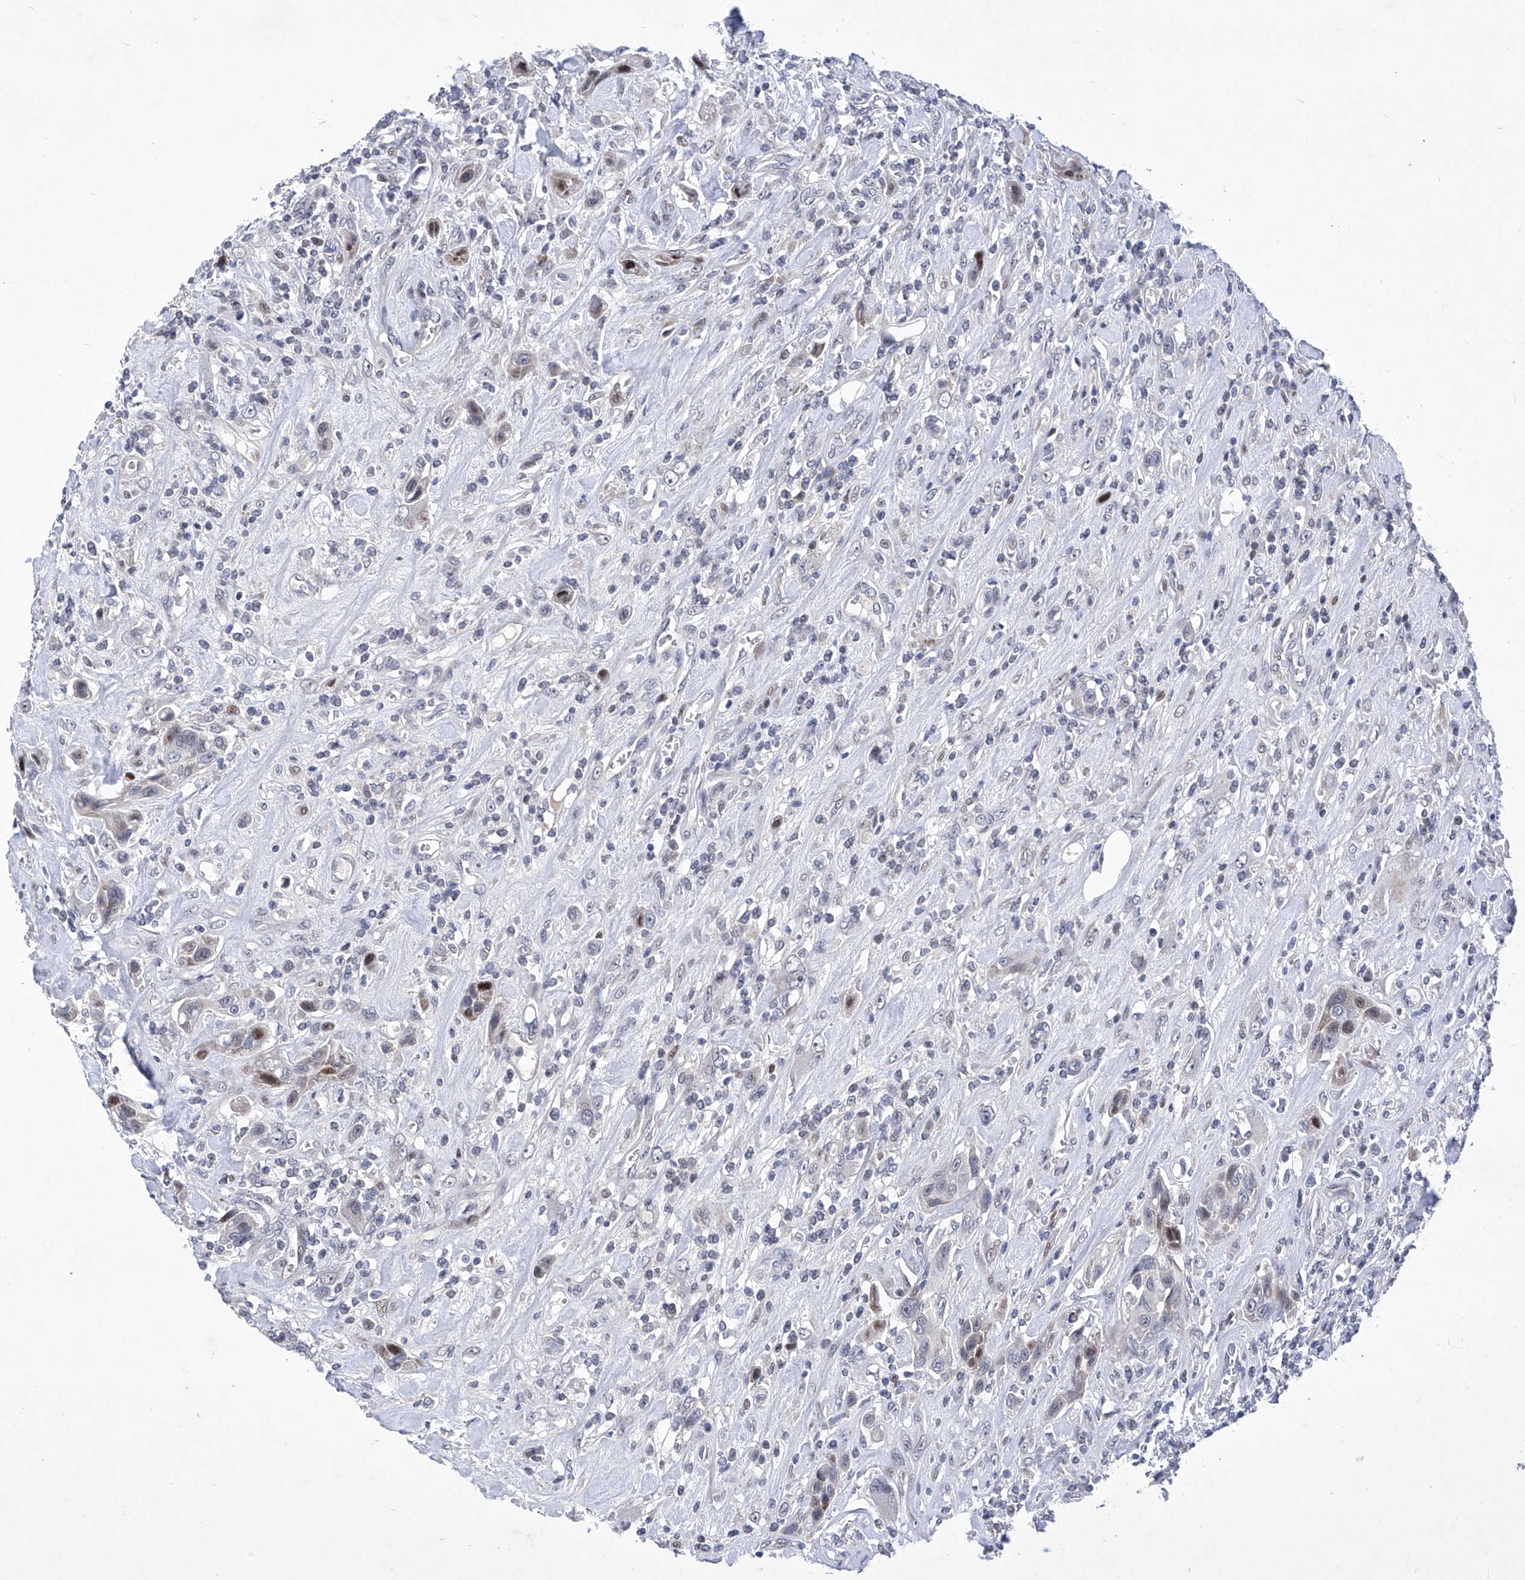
{"staining": {"intensity": "negative", "quantity": "none", "location": "none"}, "tissue": "urothelial cancer", "cell_type": "Tumor cells", "image_type": "cancer", "snomed": [{"axis": "morphology", "description": "Urothelial carcinoma, High grade"}, {"axis": "topography", "description": "Urinary bladder"}], "caption": "Urothelial carcinoma (high-grade) stained for a protein using IHC demonstrates no positivity tumor cells.", "gene": "NUFIP1", "patient": {"sex": "male", "age": 50}}